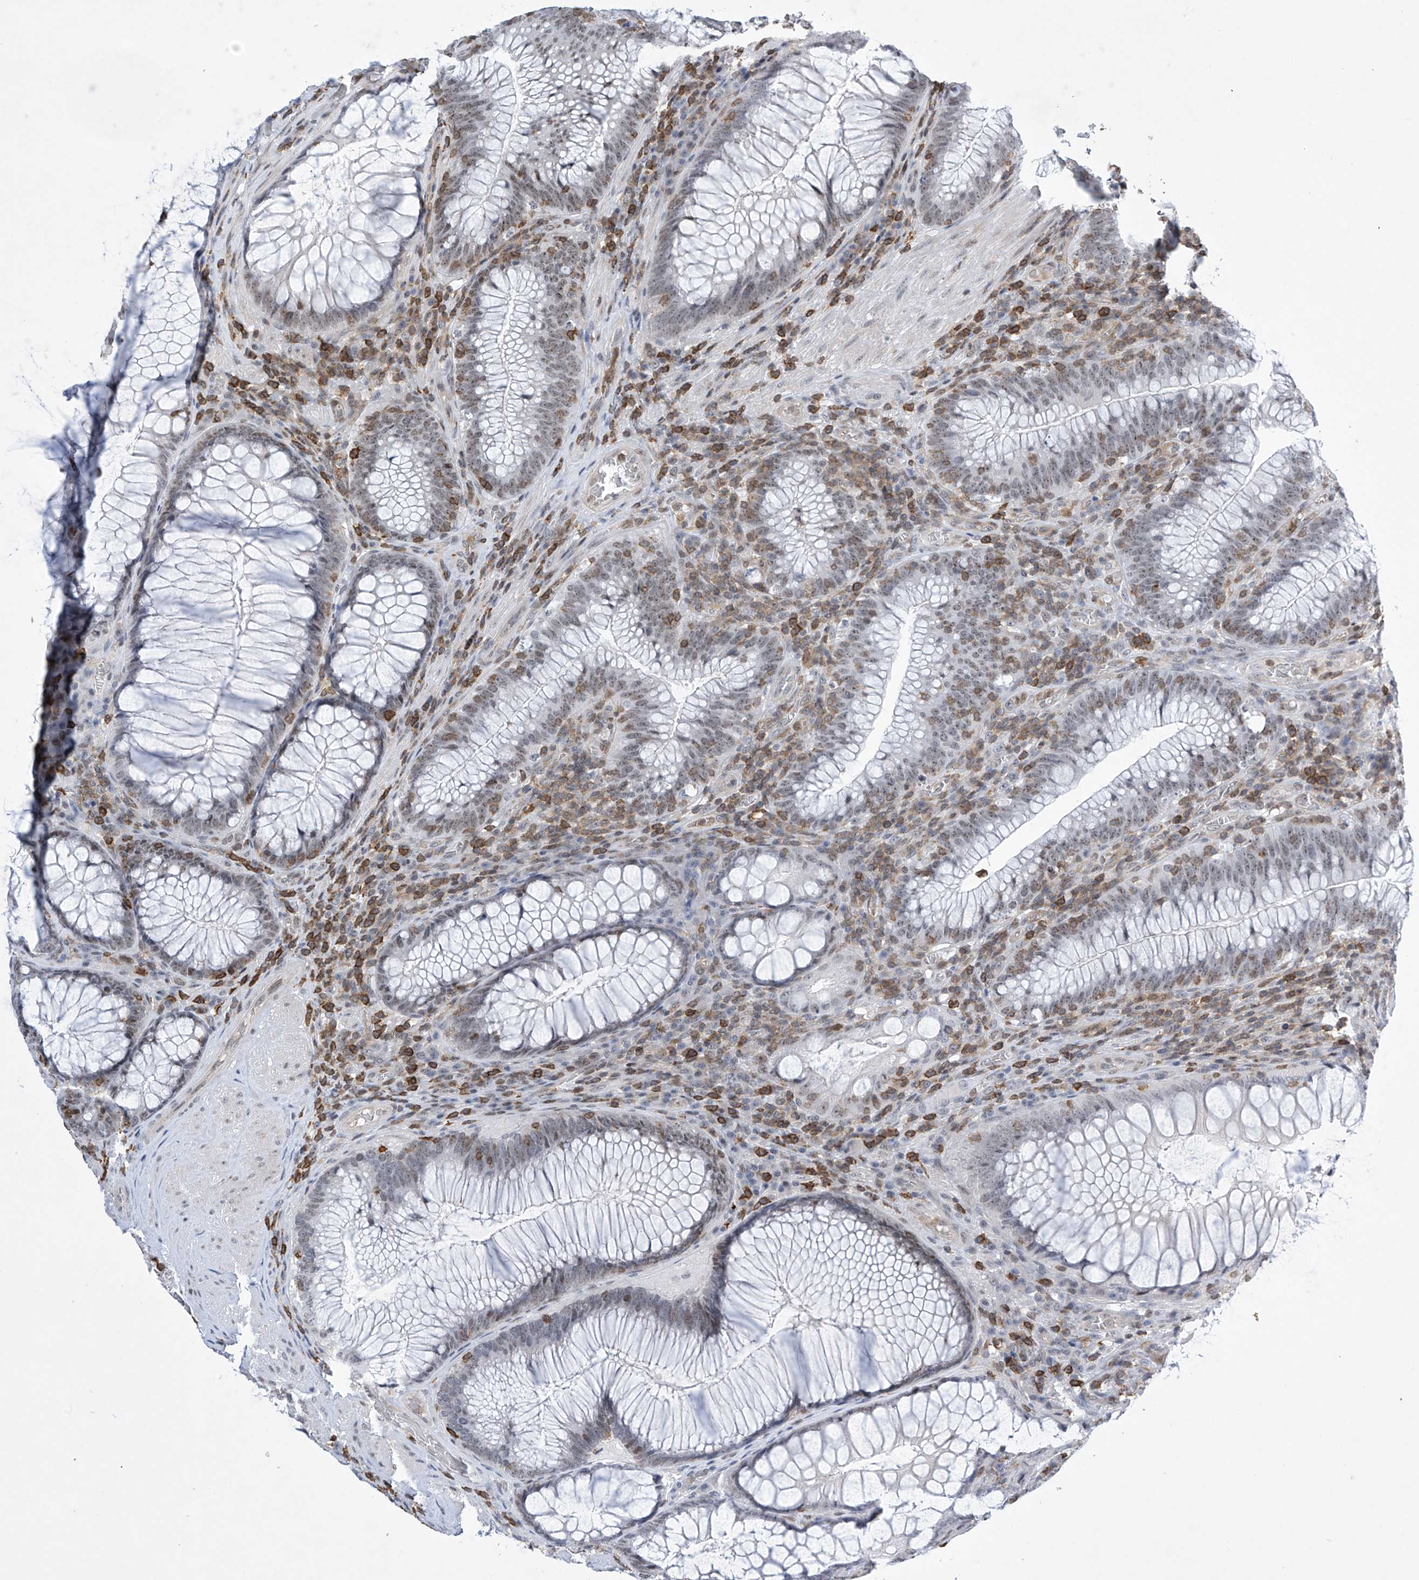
{"staining": {"intensity": "weak", "quantity": "25%-75%", "location": "nuclear"}, "tissue": "colorectal cancer", "cell_type": "Tumor cells", "image_type": "cancer", "snomed": [{"axis": "morphology", "description": "Normal tissue, NOS"}, {"axis": "topography", "description": "Colon"}], "caption": "An IHC micrograph of tumor tissue is shown. Protein staining in brown shows weak nuclear positivity in colorectal cancer within tumor cells. (DAB (3,3'-diaminobenzidine) IHC with brightfield microscopy, high magnification).", "gene": "MSL3", "patient": {"sex": "female", "age": 82}}